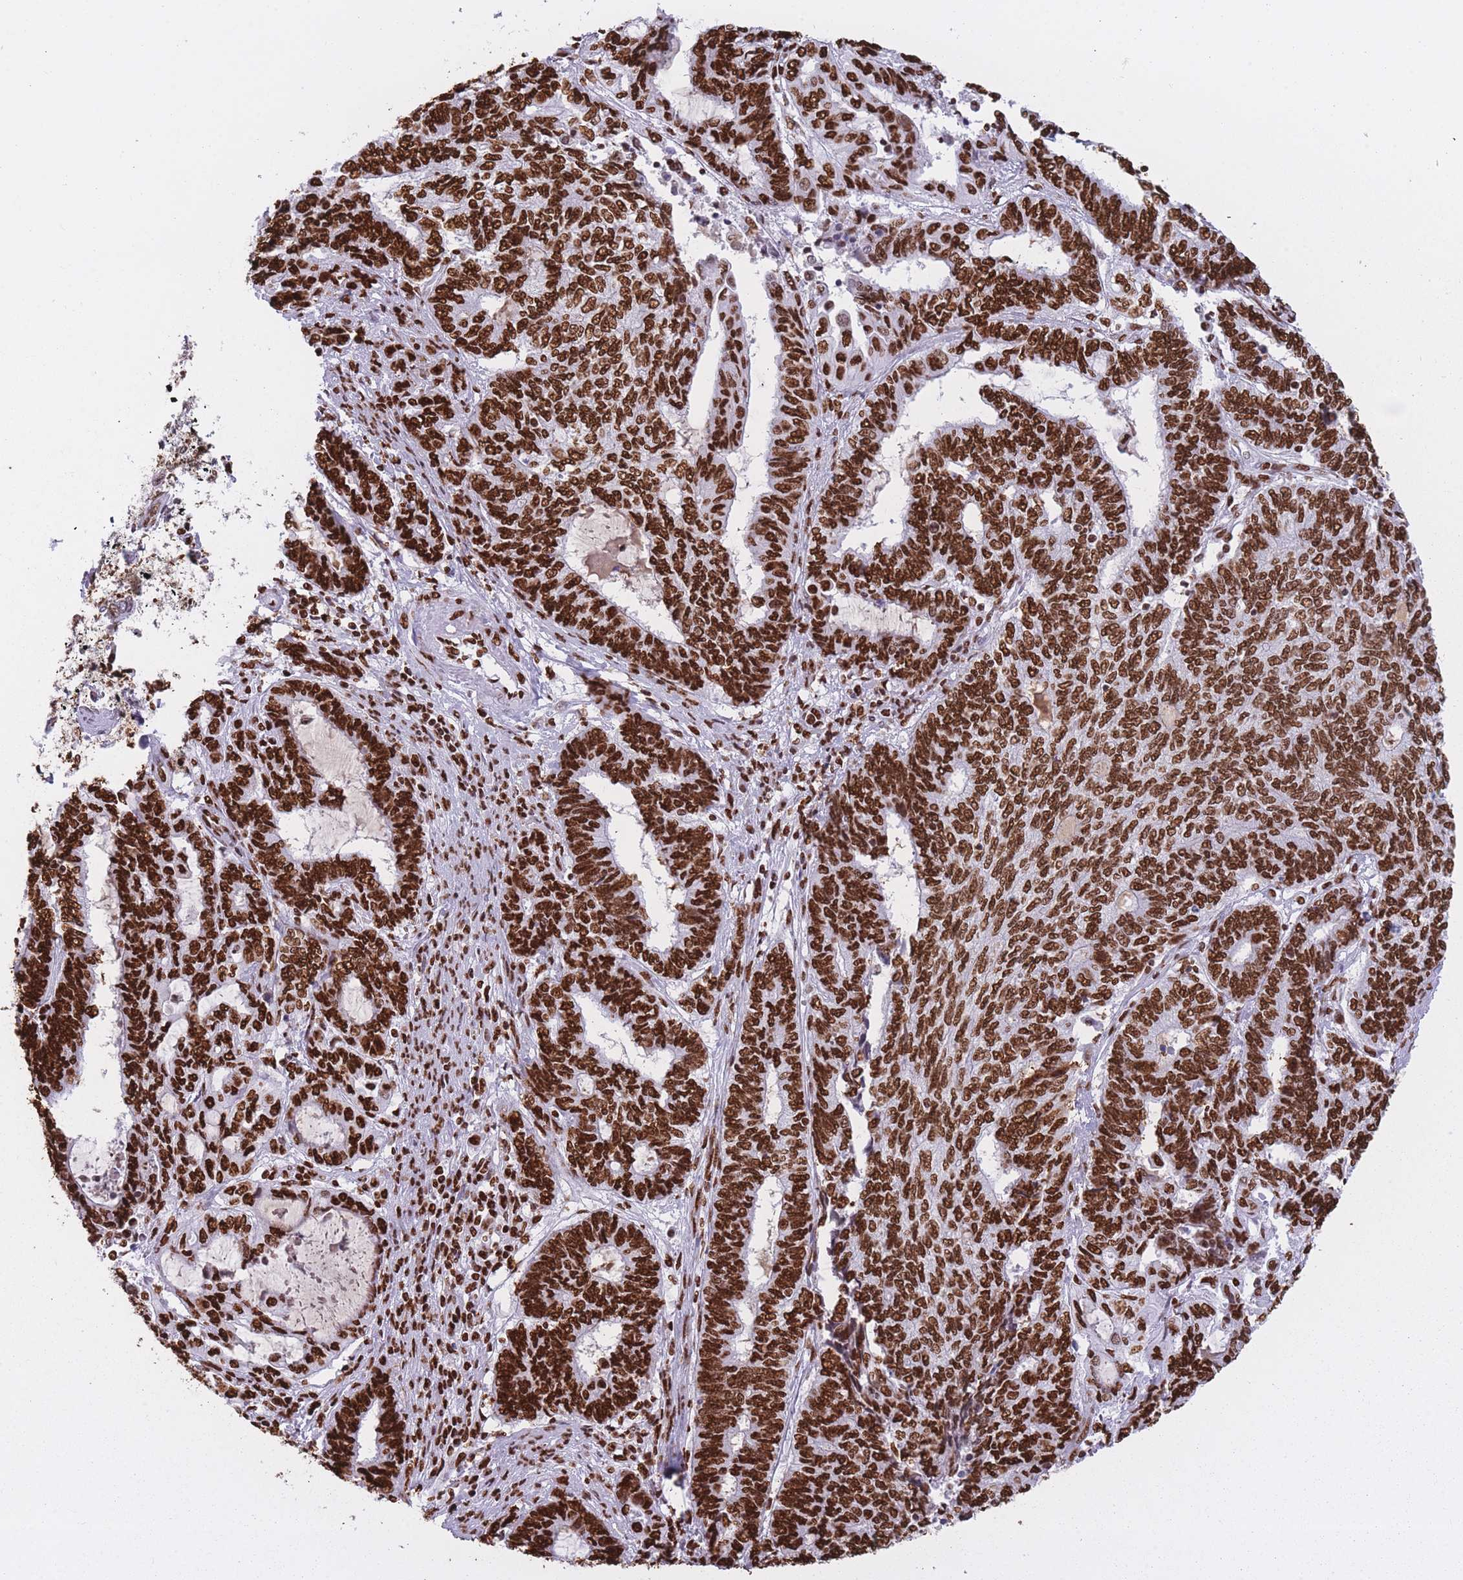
{"staining": {"intensity": "strong", "quantity": ">75%", "location": "nuclear"}, "tissue": "endometrial cancer", "cell_type": "Tumor cells", "image_type": "cancer", "snomed": [{"axis": "morphology", "description": "Adenocarcinoma, NOS"}, {"axis": "topography", "description": "Uterus"}, {"axis": "topography", "description": "Endometrium"}], "caption": "Endometrial cancer (adenocarcinoma) stained for a protein displays strong nuclear positivity in tumor cells.", "gene": "HNRNPUL1", "patient": {"sex": "female", "age": 70}}